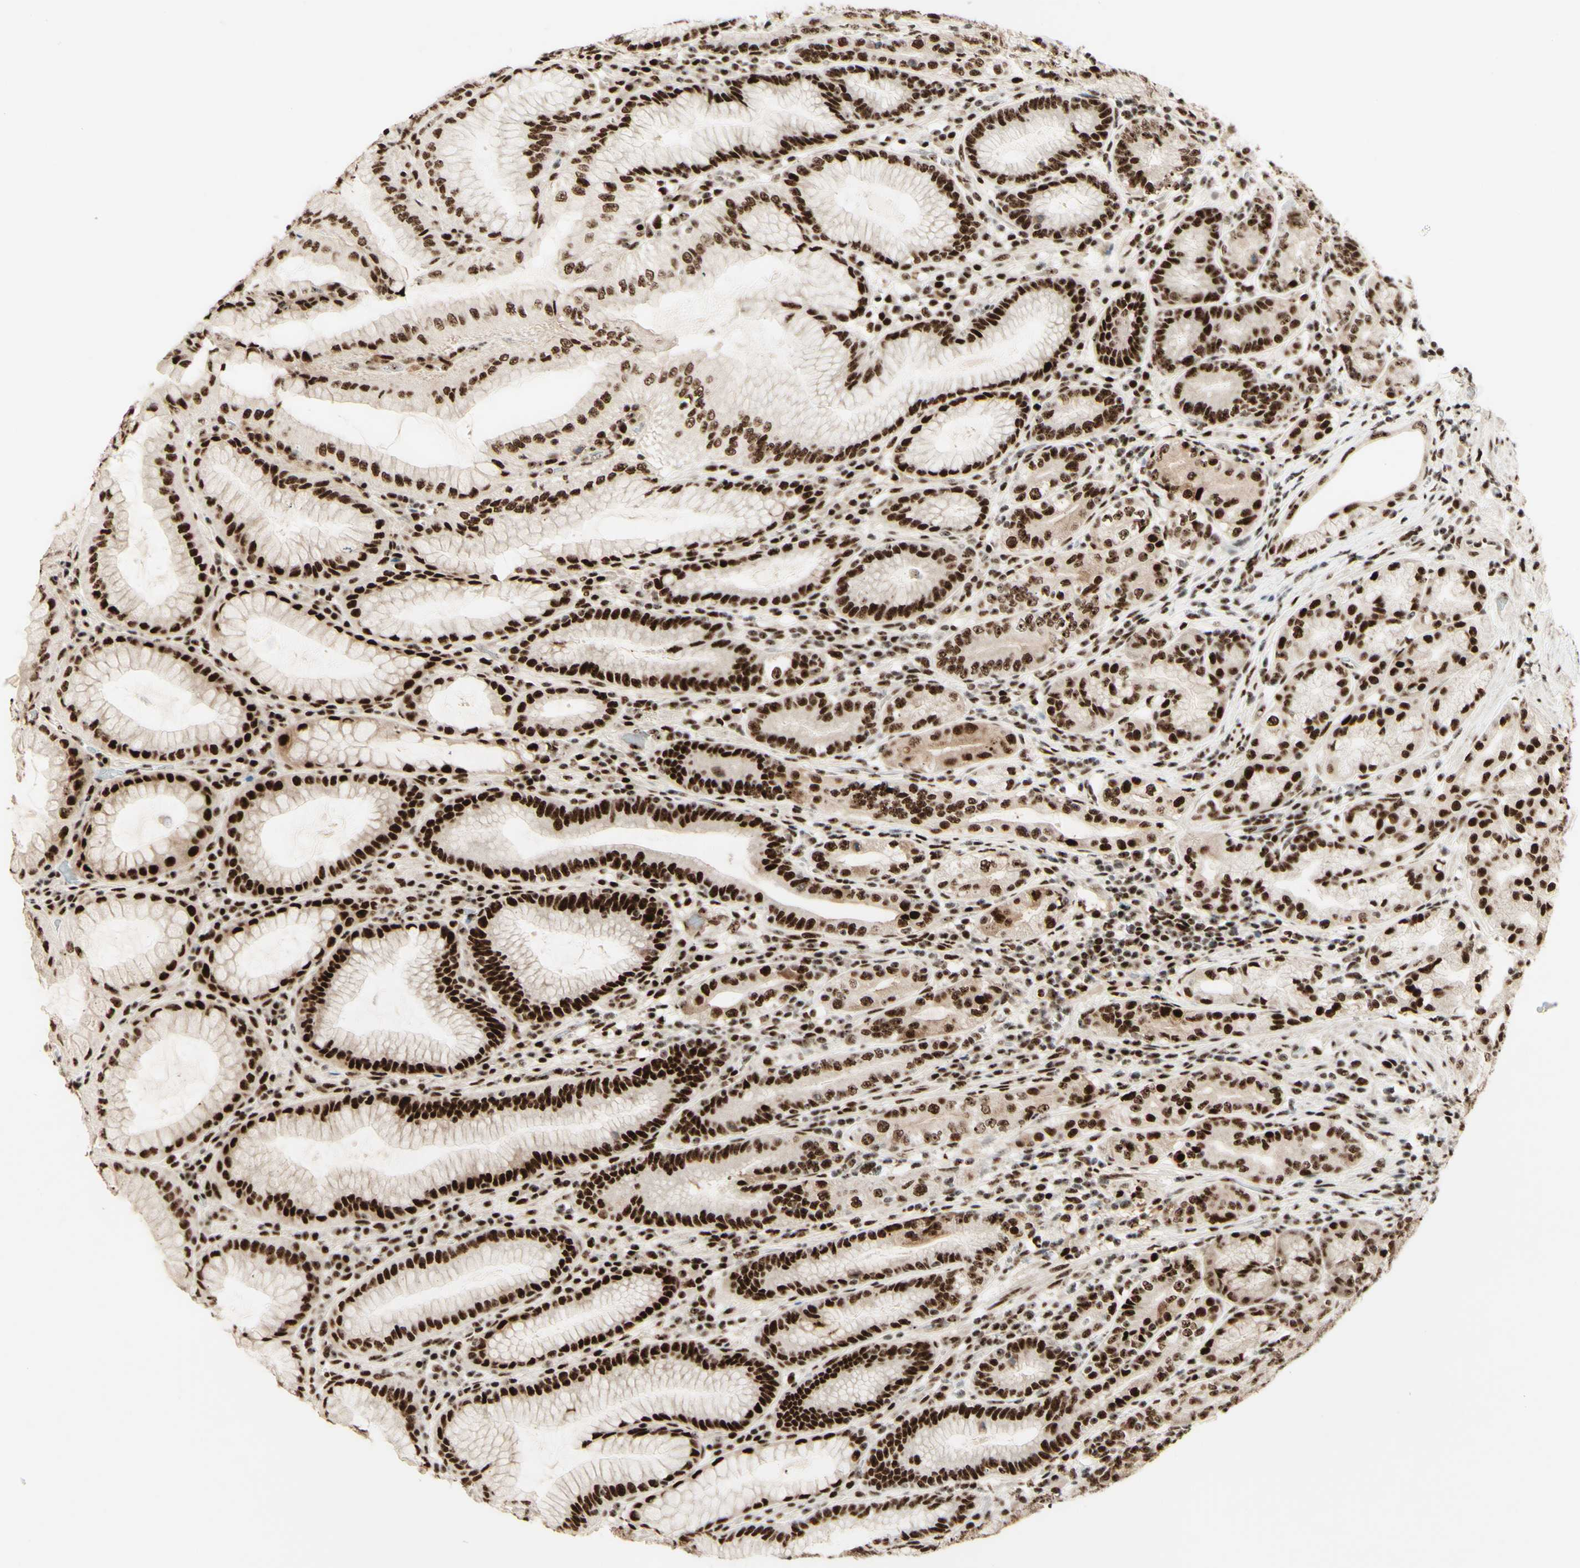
{"staining": {"intensity": "strong", "quantity": ">75%", "location": "cytoplasmic/membranous,nuclear"}, "tissue": "stomach", "cell_type": "Glandular cells", "image_type": "normal", "snomed": [{"axis": "morphology", "description": "Normal tissue, NOS"}, {"axis": "topography", "description": "Stomach, lower"}], "caption": "Immunohistochemistry (IHC) image of benign stomach: stomach stained using IHC exhibits high levels of strong protein expression localized specifically in the cytoplasmic/membranous,nuclear of glandular cells, appearing as a cytoplasmic/membranous,nuclear brown color.", "gene": "DHX9", "patient": {"sex": "female", "age": 76}}